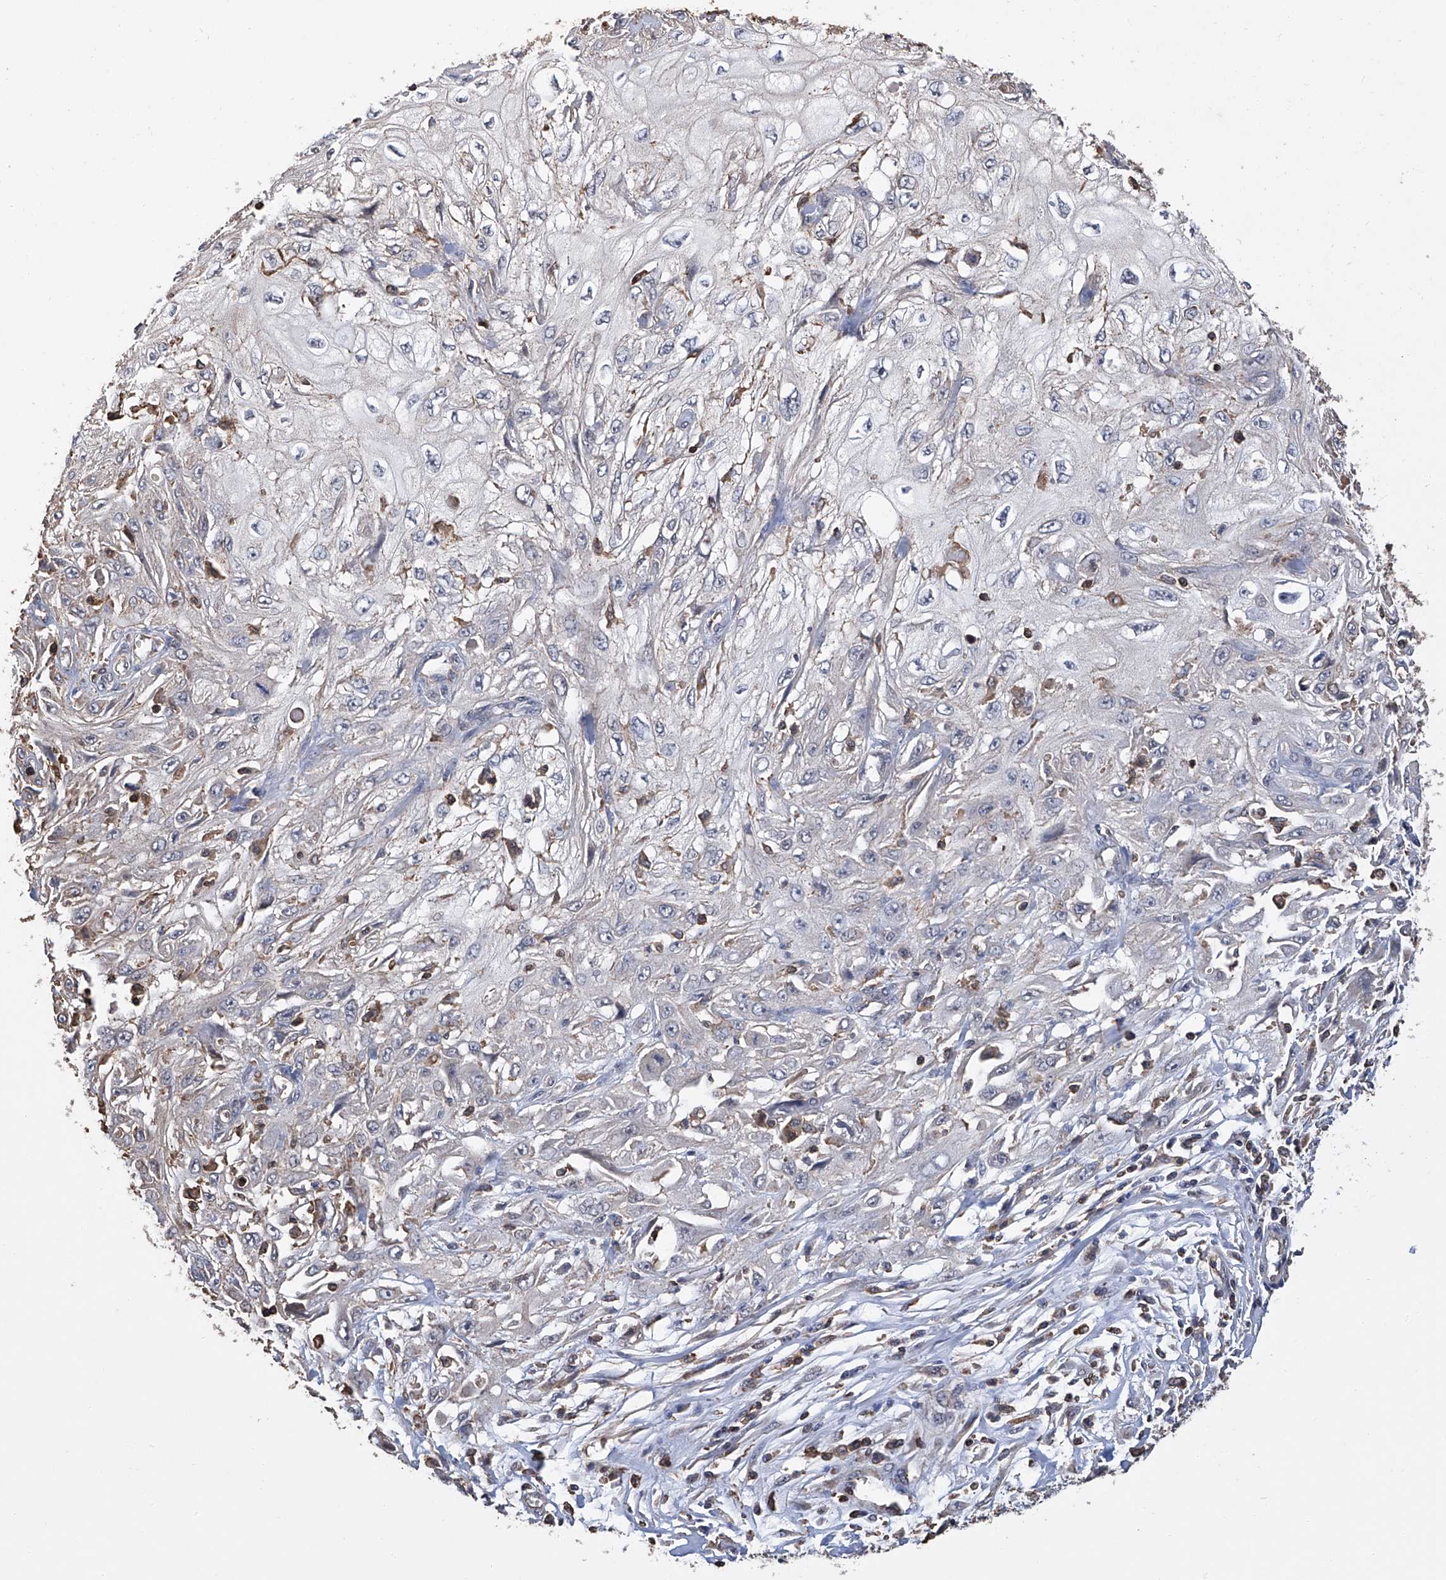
{"staining": {"intensity": "negative", "quantity": "none", "location": "none"}, "tissue": "skin cancer", "cell_type": "Tumor cells", "image_type": "cancer", "snomed": [{"axis": "morphology", "description": "Squamous cell carcinoma, NOS"}, {"axis": "topography", "description": "Skin"}], "caption": "Human skin cancer (squamous cell carcinoma) stained for a protein using immunohistochemistry (IHC) exhibits no positivity in tumor cells.", "gene": "GPT", "patient": {"sex": "male", "age": 75}}